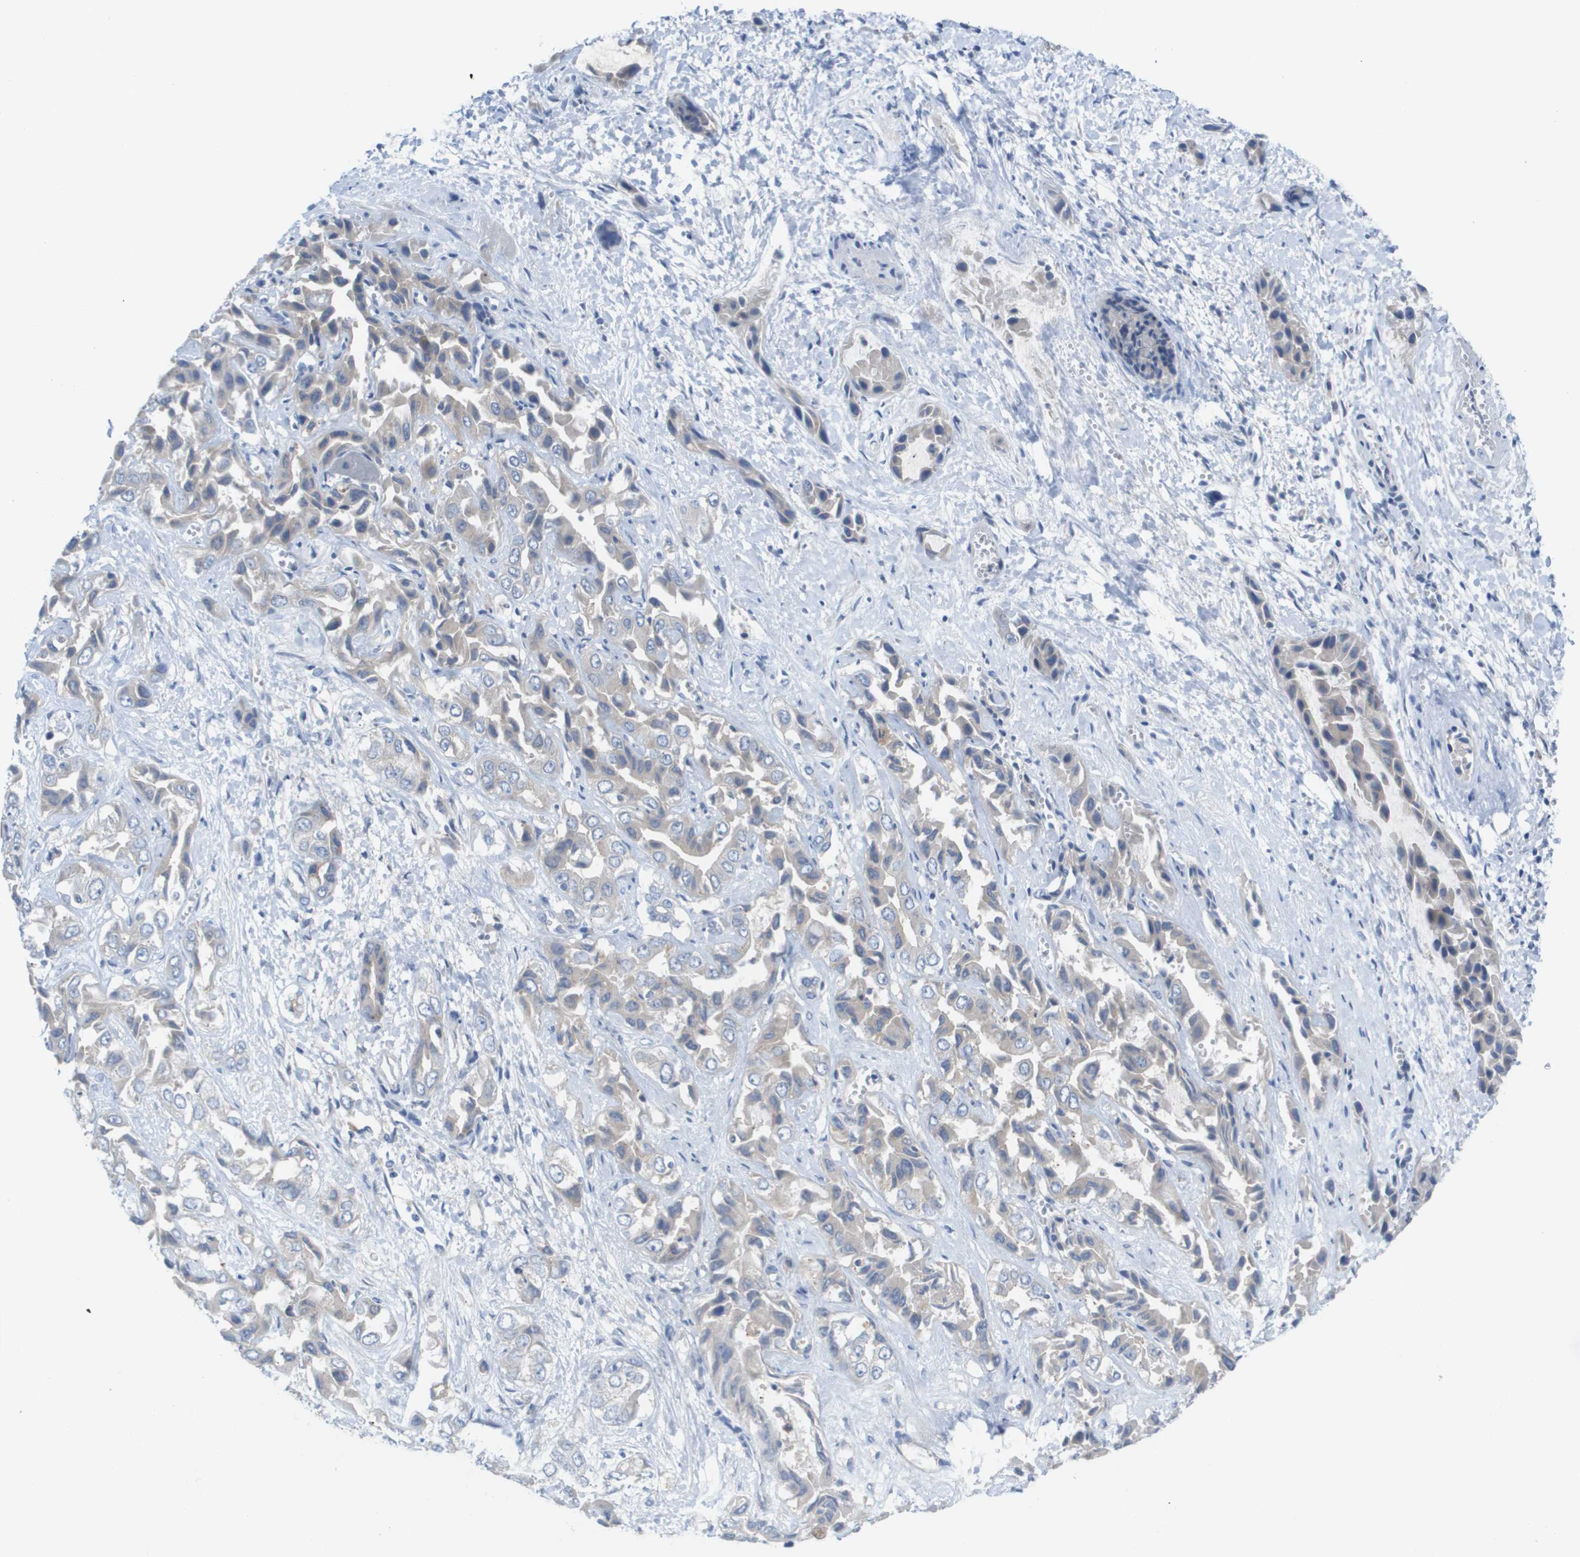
{"staining": {"intensity": "weak", "quantity": "<25%", "location": "cytoplasmic/membranous"}, "tissue": "liver cancer", "cell_type": "Tumor cells", "image_type": "cancer", "snomed": [{"axis": "morphology", "description": "Cholangiocarcinoma"}, {"axis": "topography", "description": "Liver"}], "caption": "The micrograph reveals no significant expression in tumor cells of liver cancer (cholangiocarcinoma).", "gene": "EIF4G2", "patient": {"sex": "female", "age": 52}}